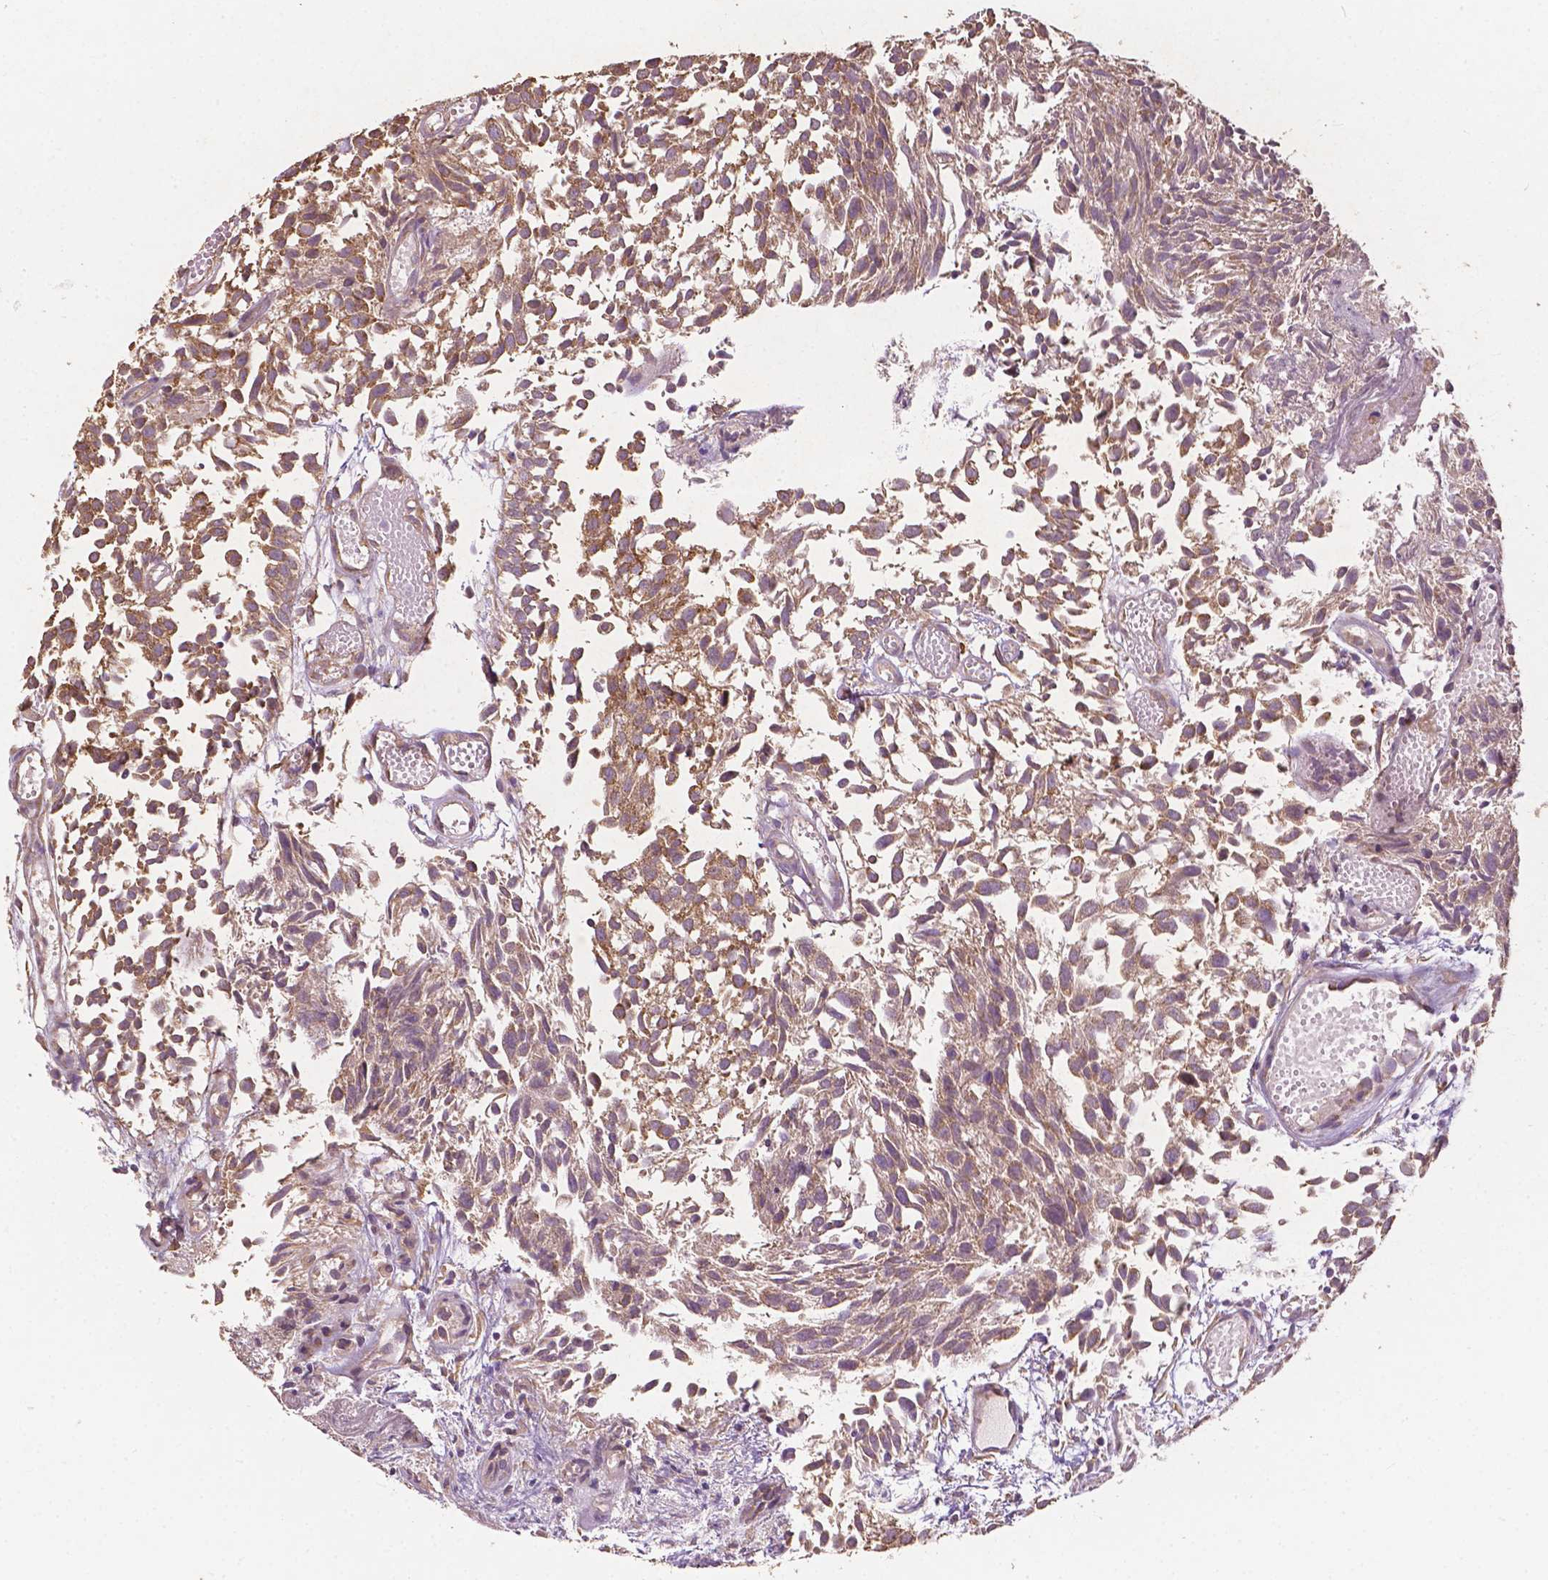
{"staining": {"intensity": "moderate", "quantity": "25%-75%", "location": "cytoplasmic/membranous"}, "tissue": "urothelial cancer", "cell_type": "Tumor cells", "image_type": "cancer", "snomed": [{"axis": "morphology", "description": "Urothelial carcinoma, Low grade"}, {"axis": "topography", "description": "Urinary bladder"}], "caption": "Low-grade urothelial carcinoma stained with a brown dye demonstrates moderate cytoplasmic/membranous positive staining in about 25%-75% of tumor cells.", "gene": "G3BP1", "patient": {"sex": "male", "age": 70}}